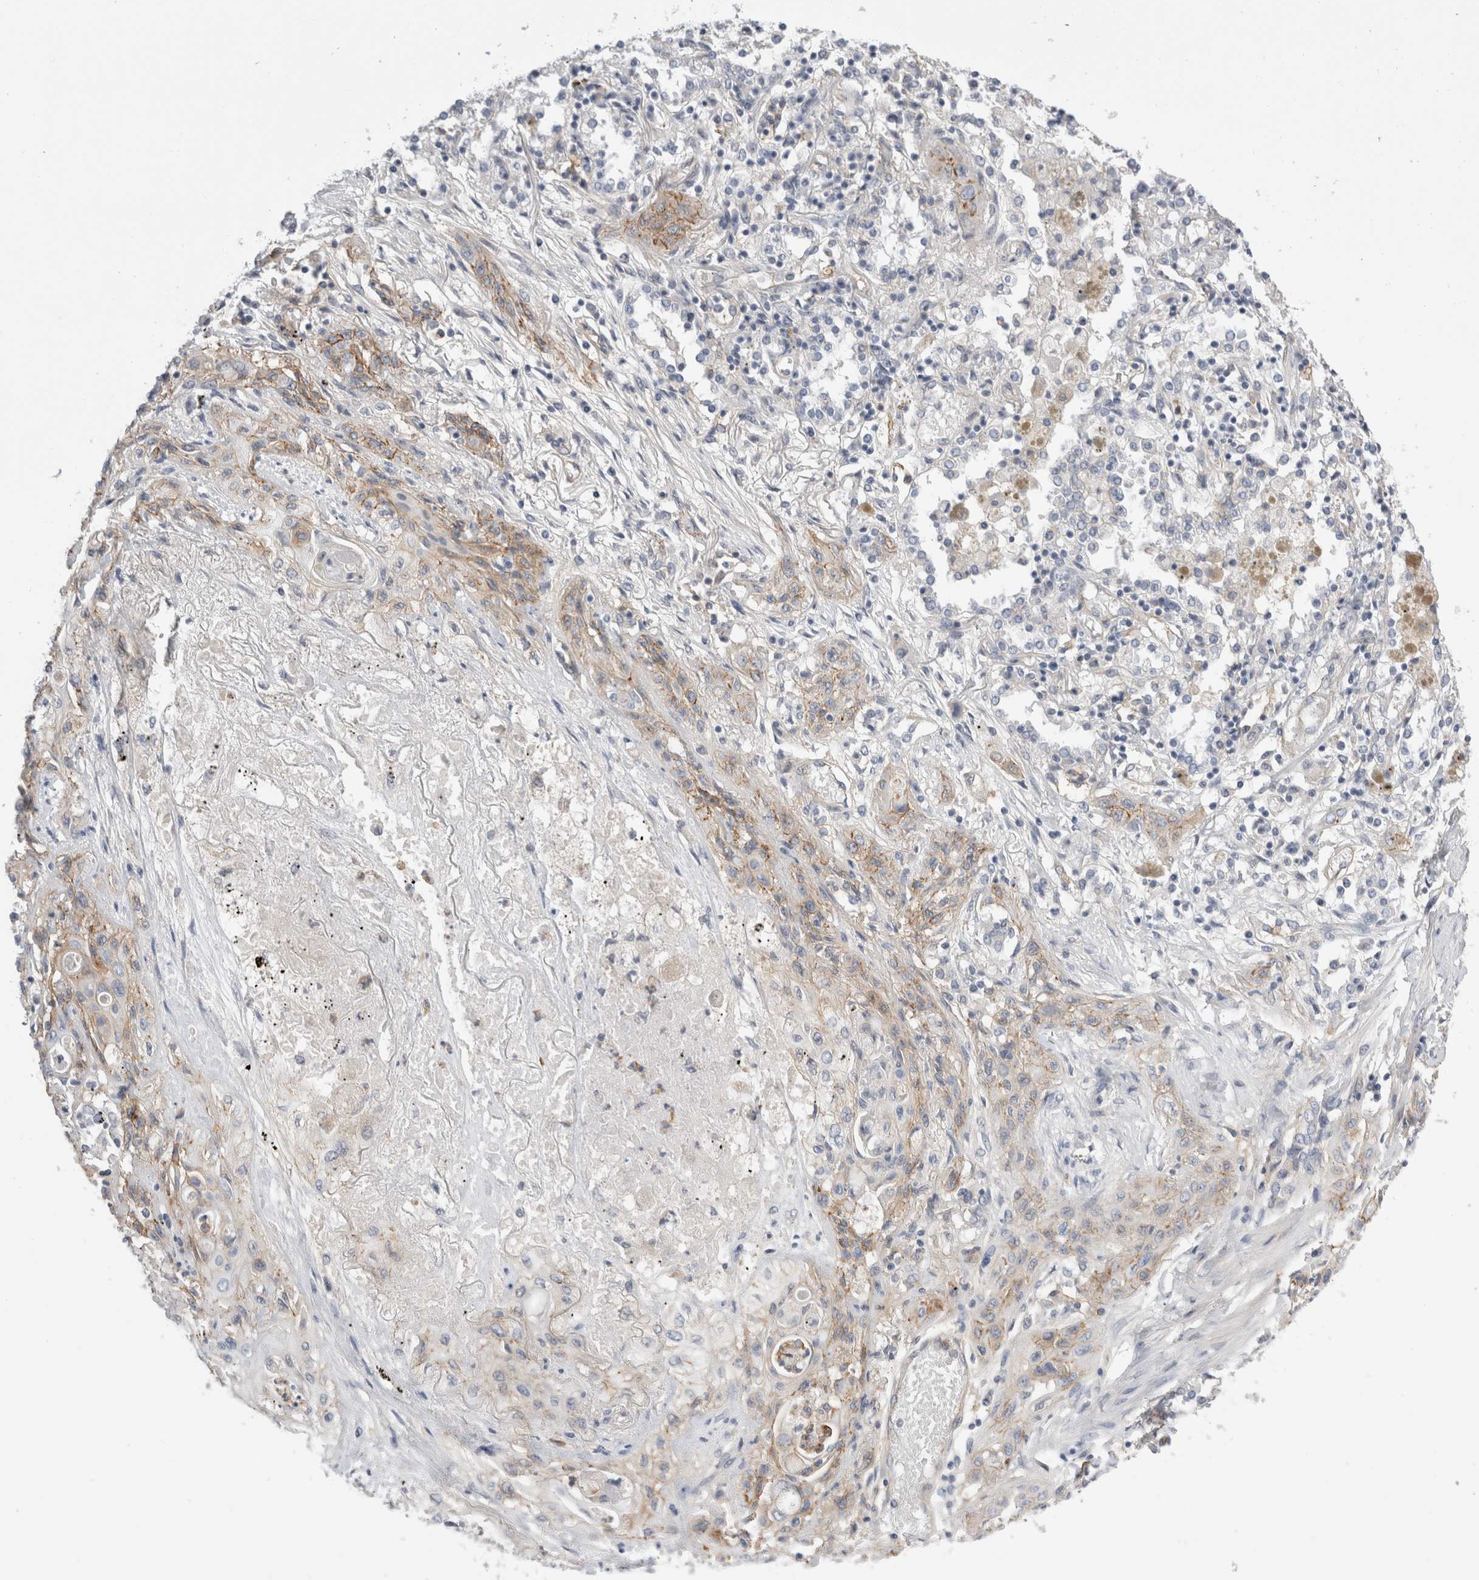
{"staining": {"intensity": "moderate", "quantity": "<25%", "location": "cytoplasmic/membranous"}, "tissue": "lung cancer", "cell_type": "Tumor cells", "image_type": "cancer", "snomed": [{"axis": "morphology", "description": "Squamous cell carcinoma, NOS"}, {"axis": "topography", "description": "Lung"}], "caption": "A high-resolution photomicrograph shows immunohistochemistry (IHC) staining of lung cancer, which demonstrates moderate cytoplasmic/membranous staining in about <25% of tumor cells.", "gene": "VANGL1", "patient": {"sex": "female", "age": 47}}